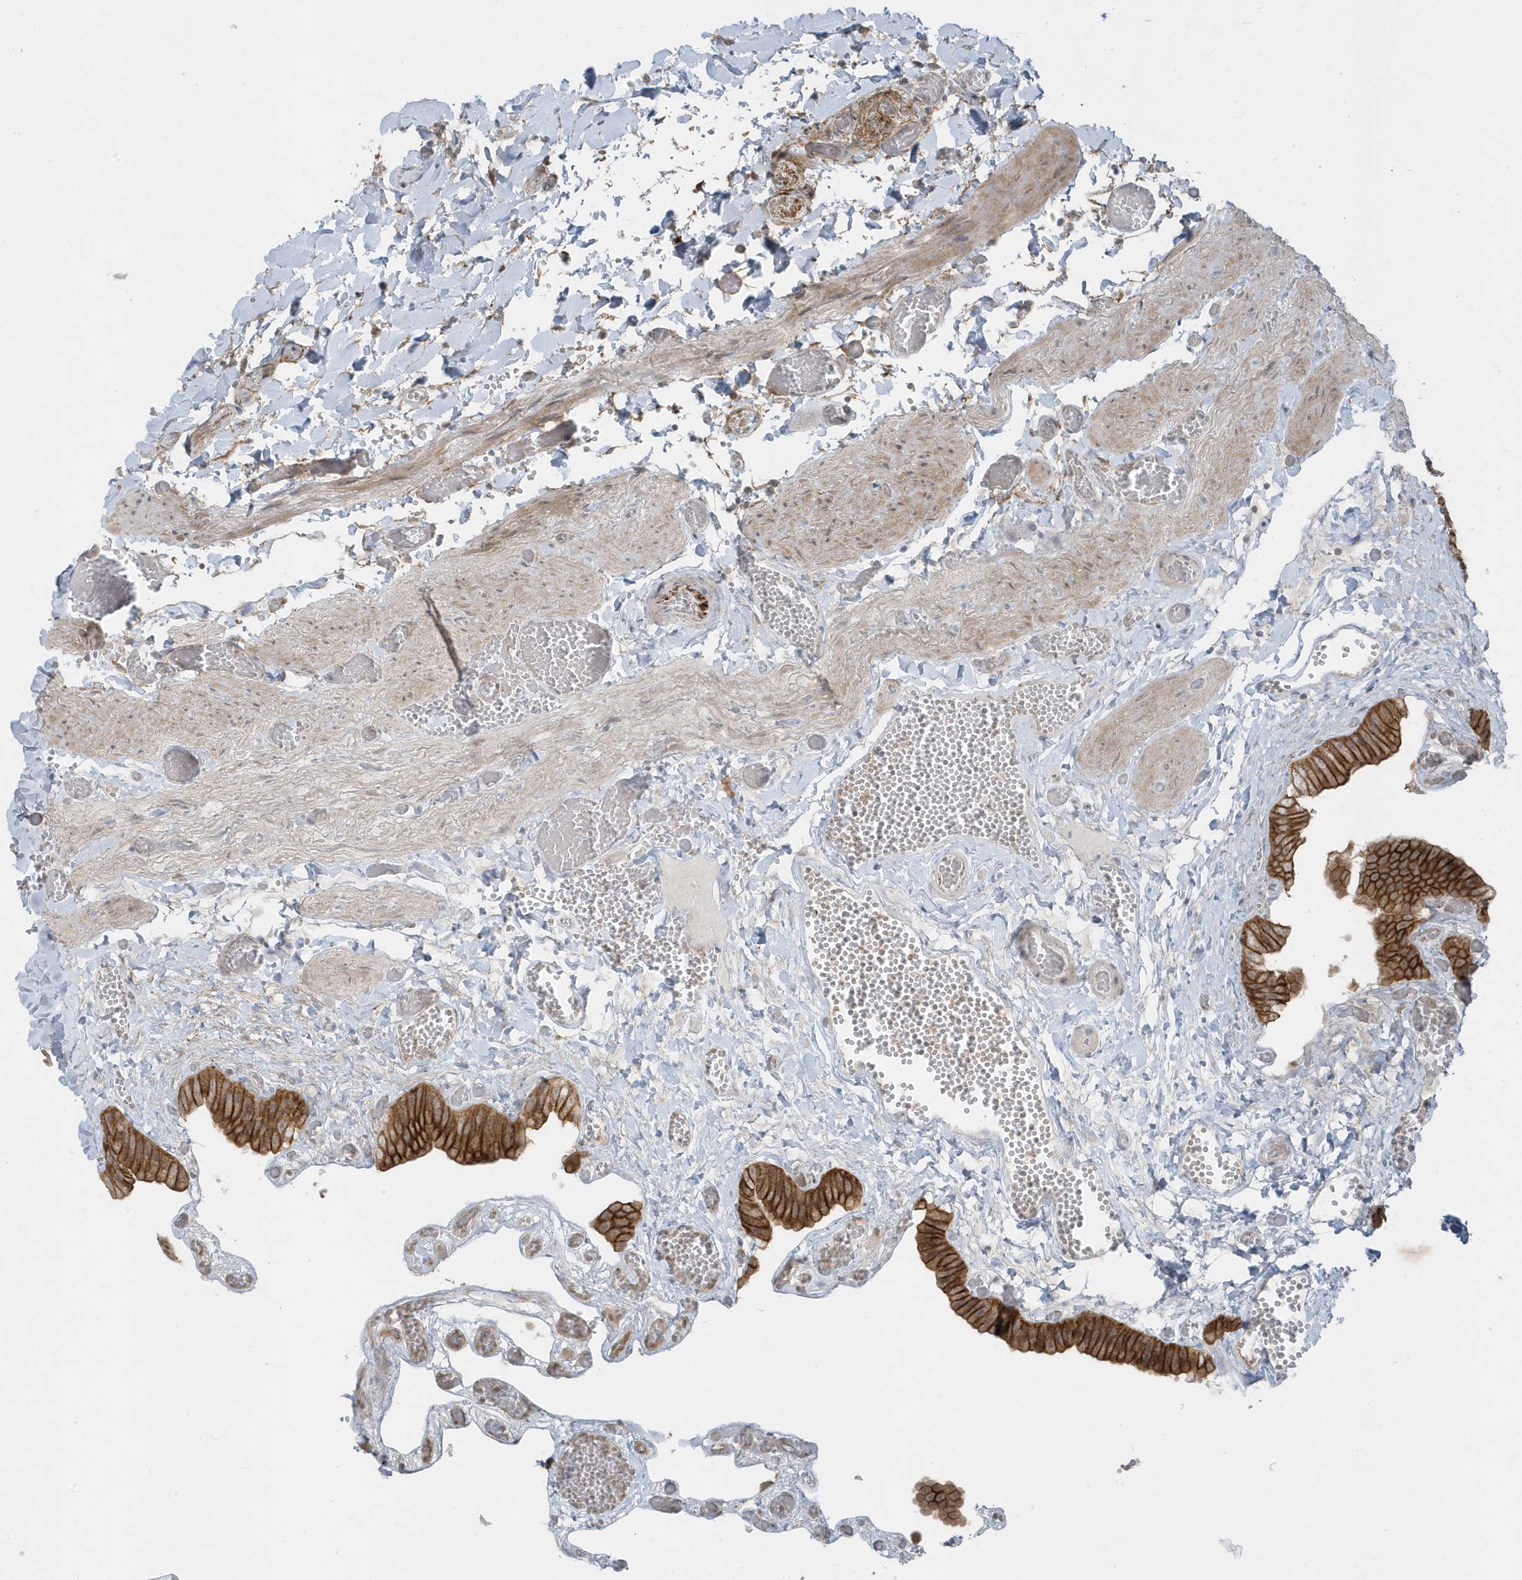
{"staining": {"intensity": "strong", "quantity": ">75%", "location": "cytoplasmic/membranous"}, "tissue": "gallbladder", "cell_type": "Glandular cells", "image_type": "normal", "snomed": [{"axis": "morphology", "description": "Normal tissue, NOS"}, {"axis": "topography", "description": "Gallbladder"}], "caption": "Brown immunohistochemical staining in benign human gallbladder displays strong cytoplasmic/membranous positivity in about >75% of glandular cells.", "gene": "PARD3B", "patient": {"sex": "female", "age": 64}}